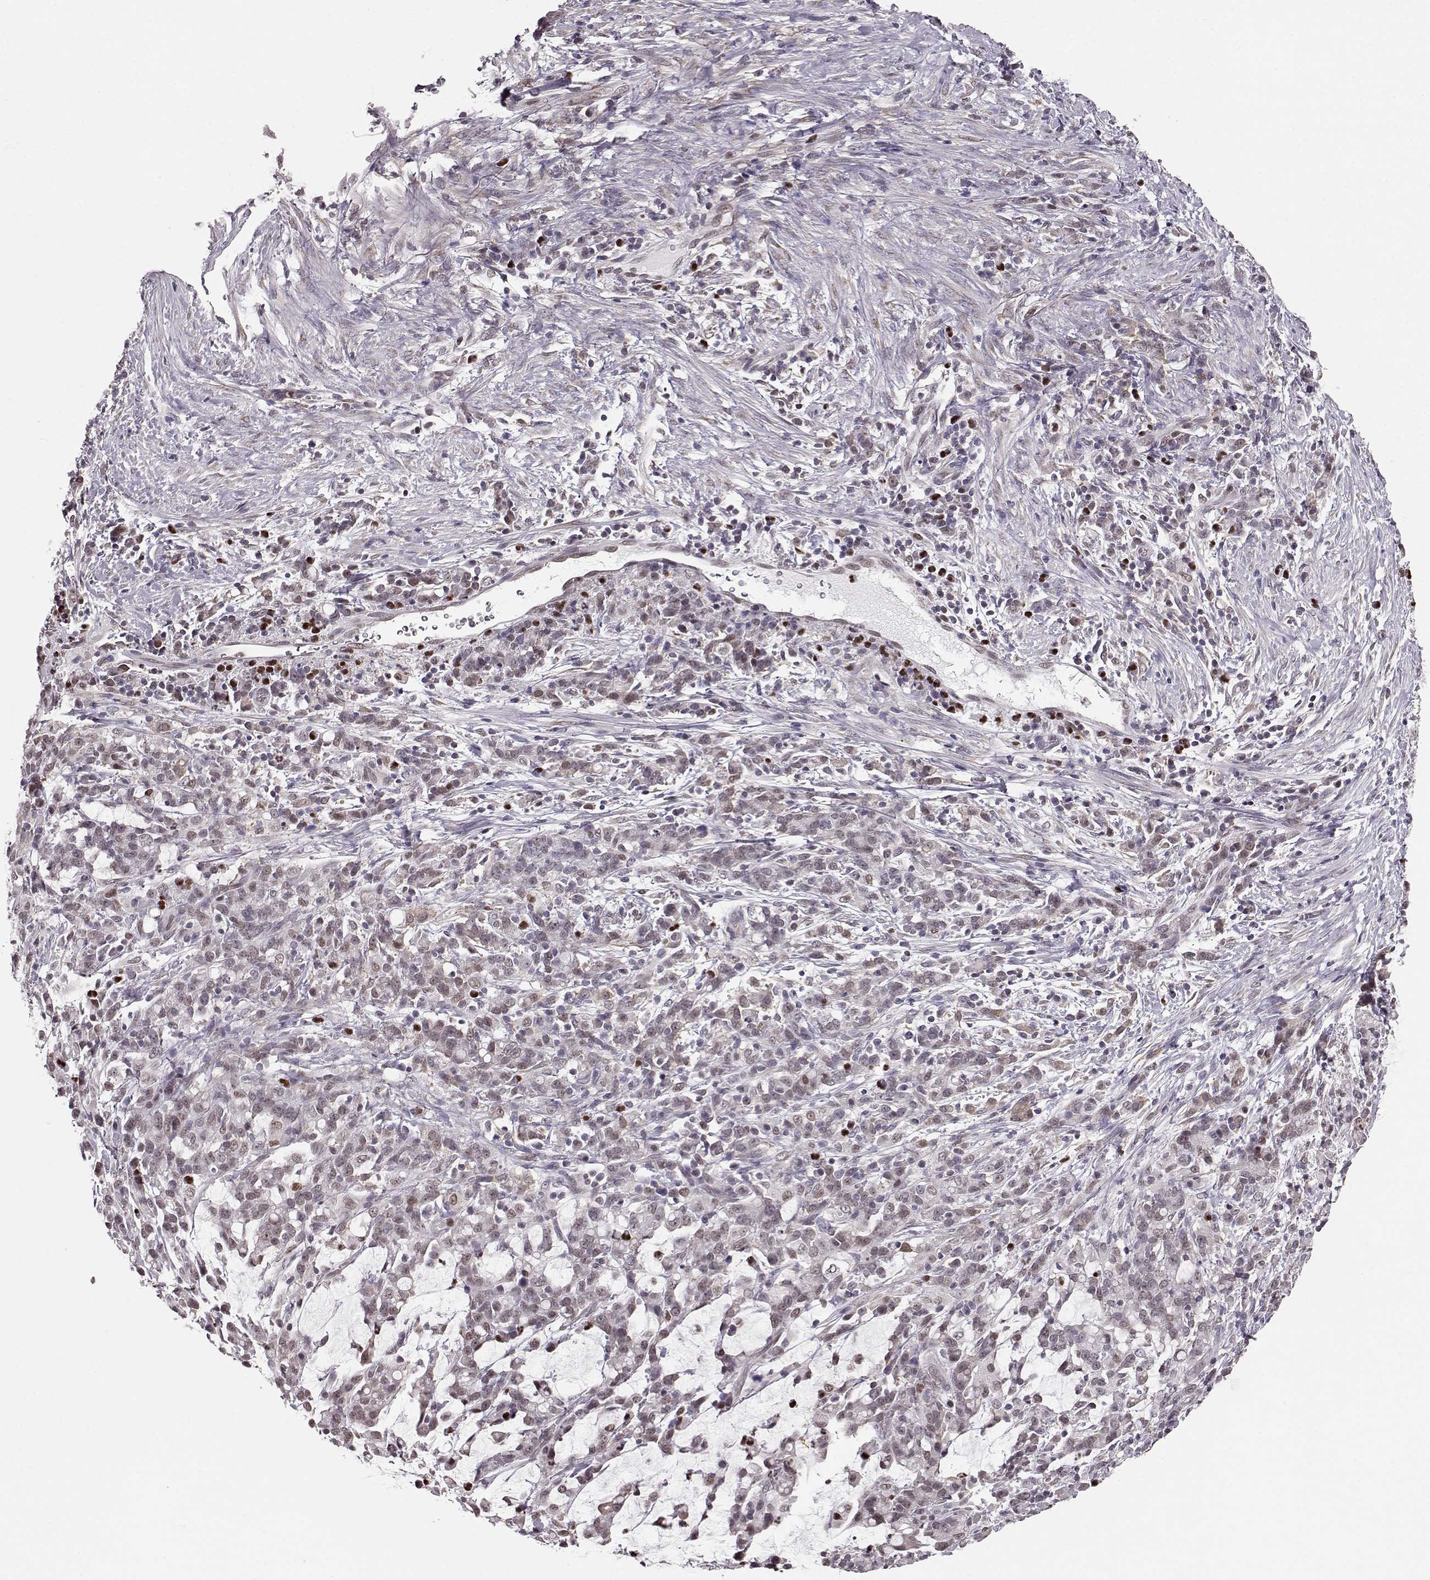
{"staining": {"intensity": "weak", "quantity": "<25%", "location": "cytoplasmic/membranous"}, "tissue": "stomach cancer", "cell_type": "Tumor cells", "image_type": "cancer", "snomed": [{"axis": "morphology", "description": "Adenocarcinoma, NOS"}, {"axis": "topography", "description": "Stomach"}], "caption": "Stomach cancer (adenocarcinoma) was stained to show a protein in brown. There is no significant staining in tumor cells.", "gene": "KLF6", "patient": {"sex": "female", "age": 57}}